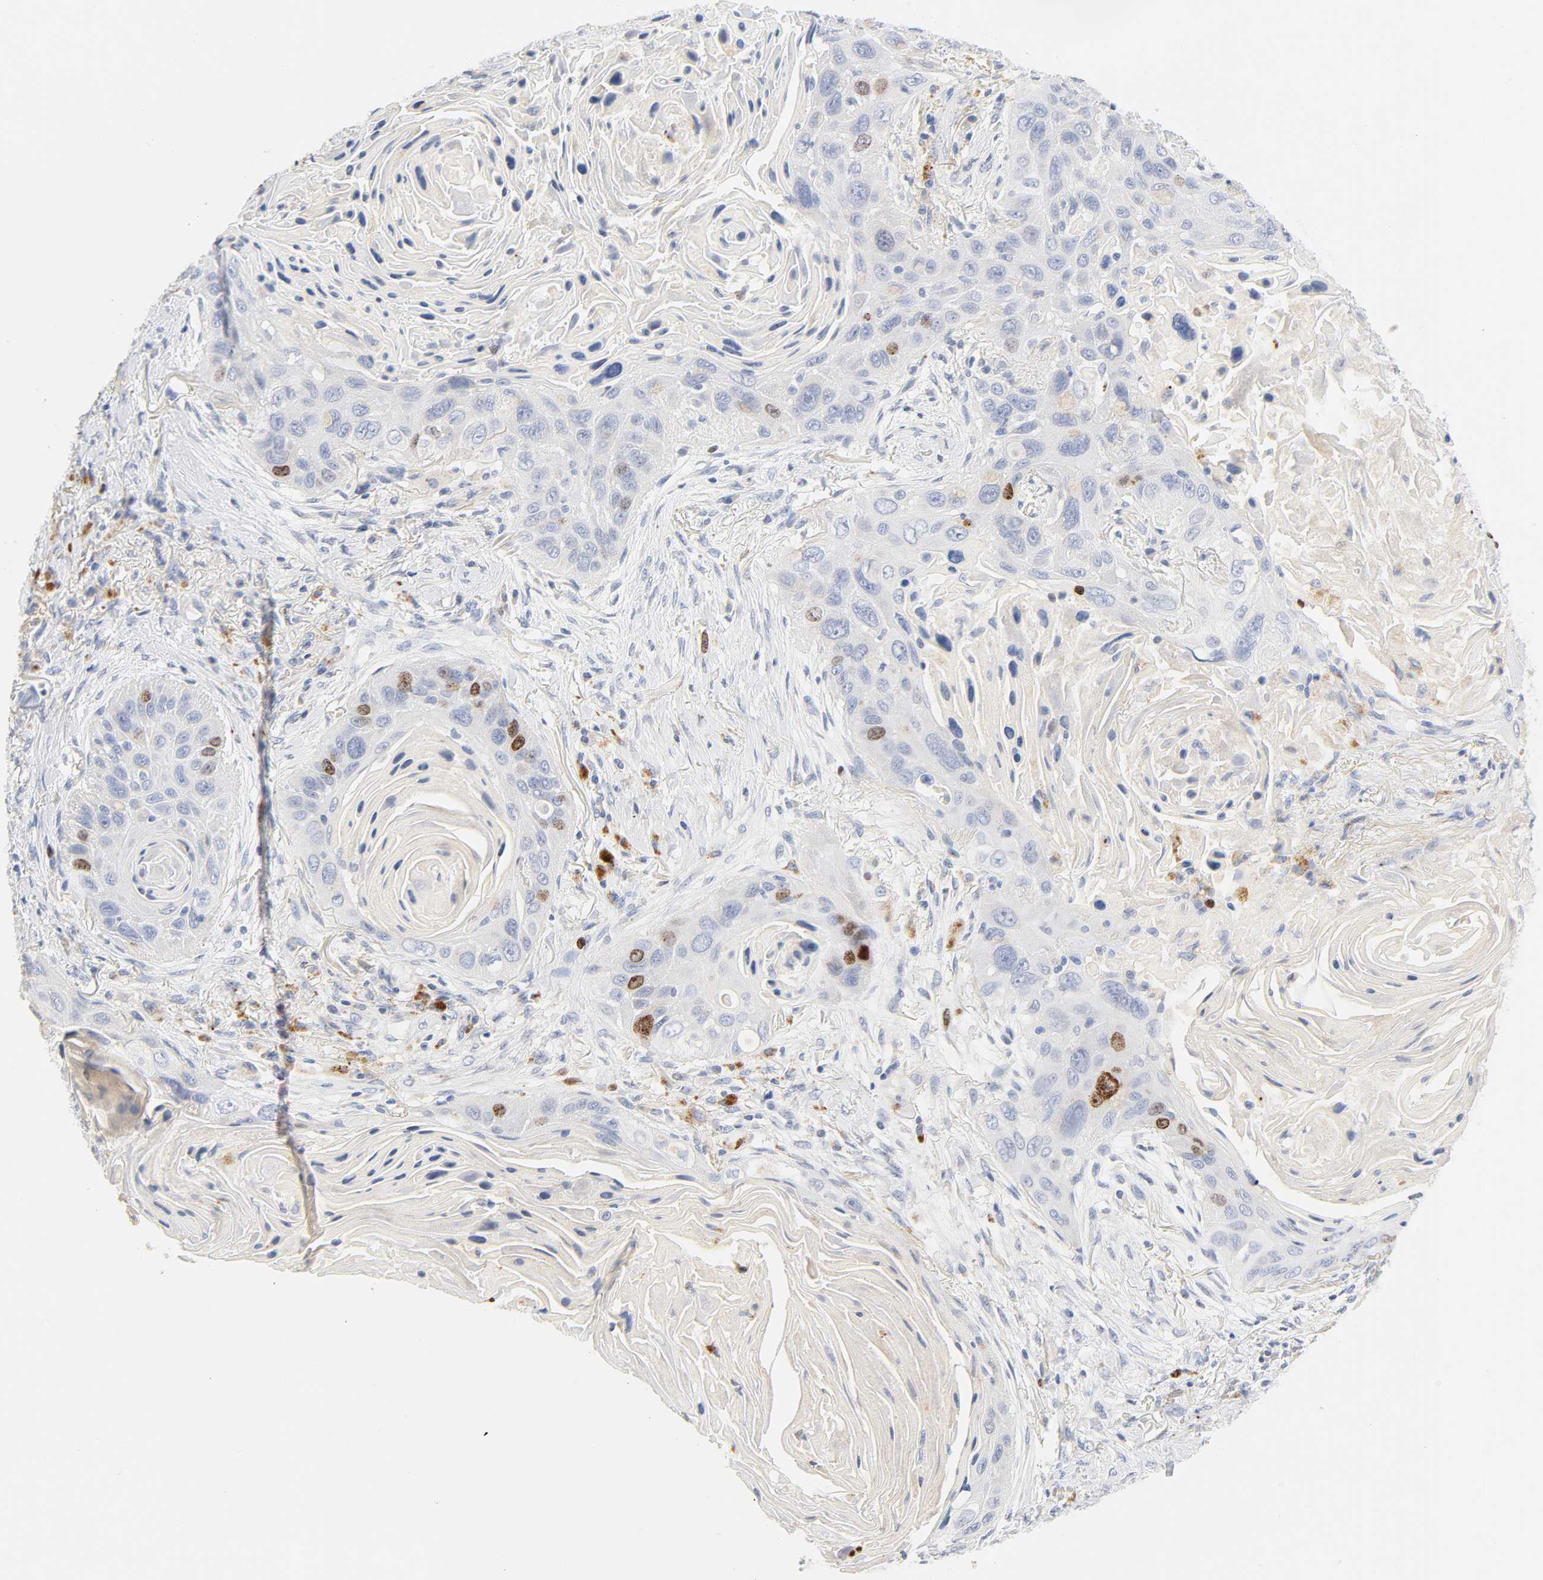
{"staining": {"intensity": "moderate", "quantity": "<25%", "location": "nuclear"}, "tissue": "lung cancer", "cell_type": "Tumor cells", "image_type": "cancer", "snomed": [{"axis": "morphology", "description": "Squamous cell carcinoma, NOS"}, {"axis": "topography", "description": "Lung"}], "caption": "Immunohistochemical staining of lung squamous cell carcinoma demonstrates low levels of moderate nuclear protein expression in about <25% of tumor cells. The staining was performed using DAB (3,3'-diaminobenzidine) to visualize the protein expression in brown, while the nuclei were stained in blue with hematoxylin (Magnification: 20x).", "gene": "BIRC5", "patient": {"sex": "female", "age": 67}}